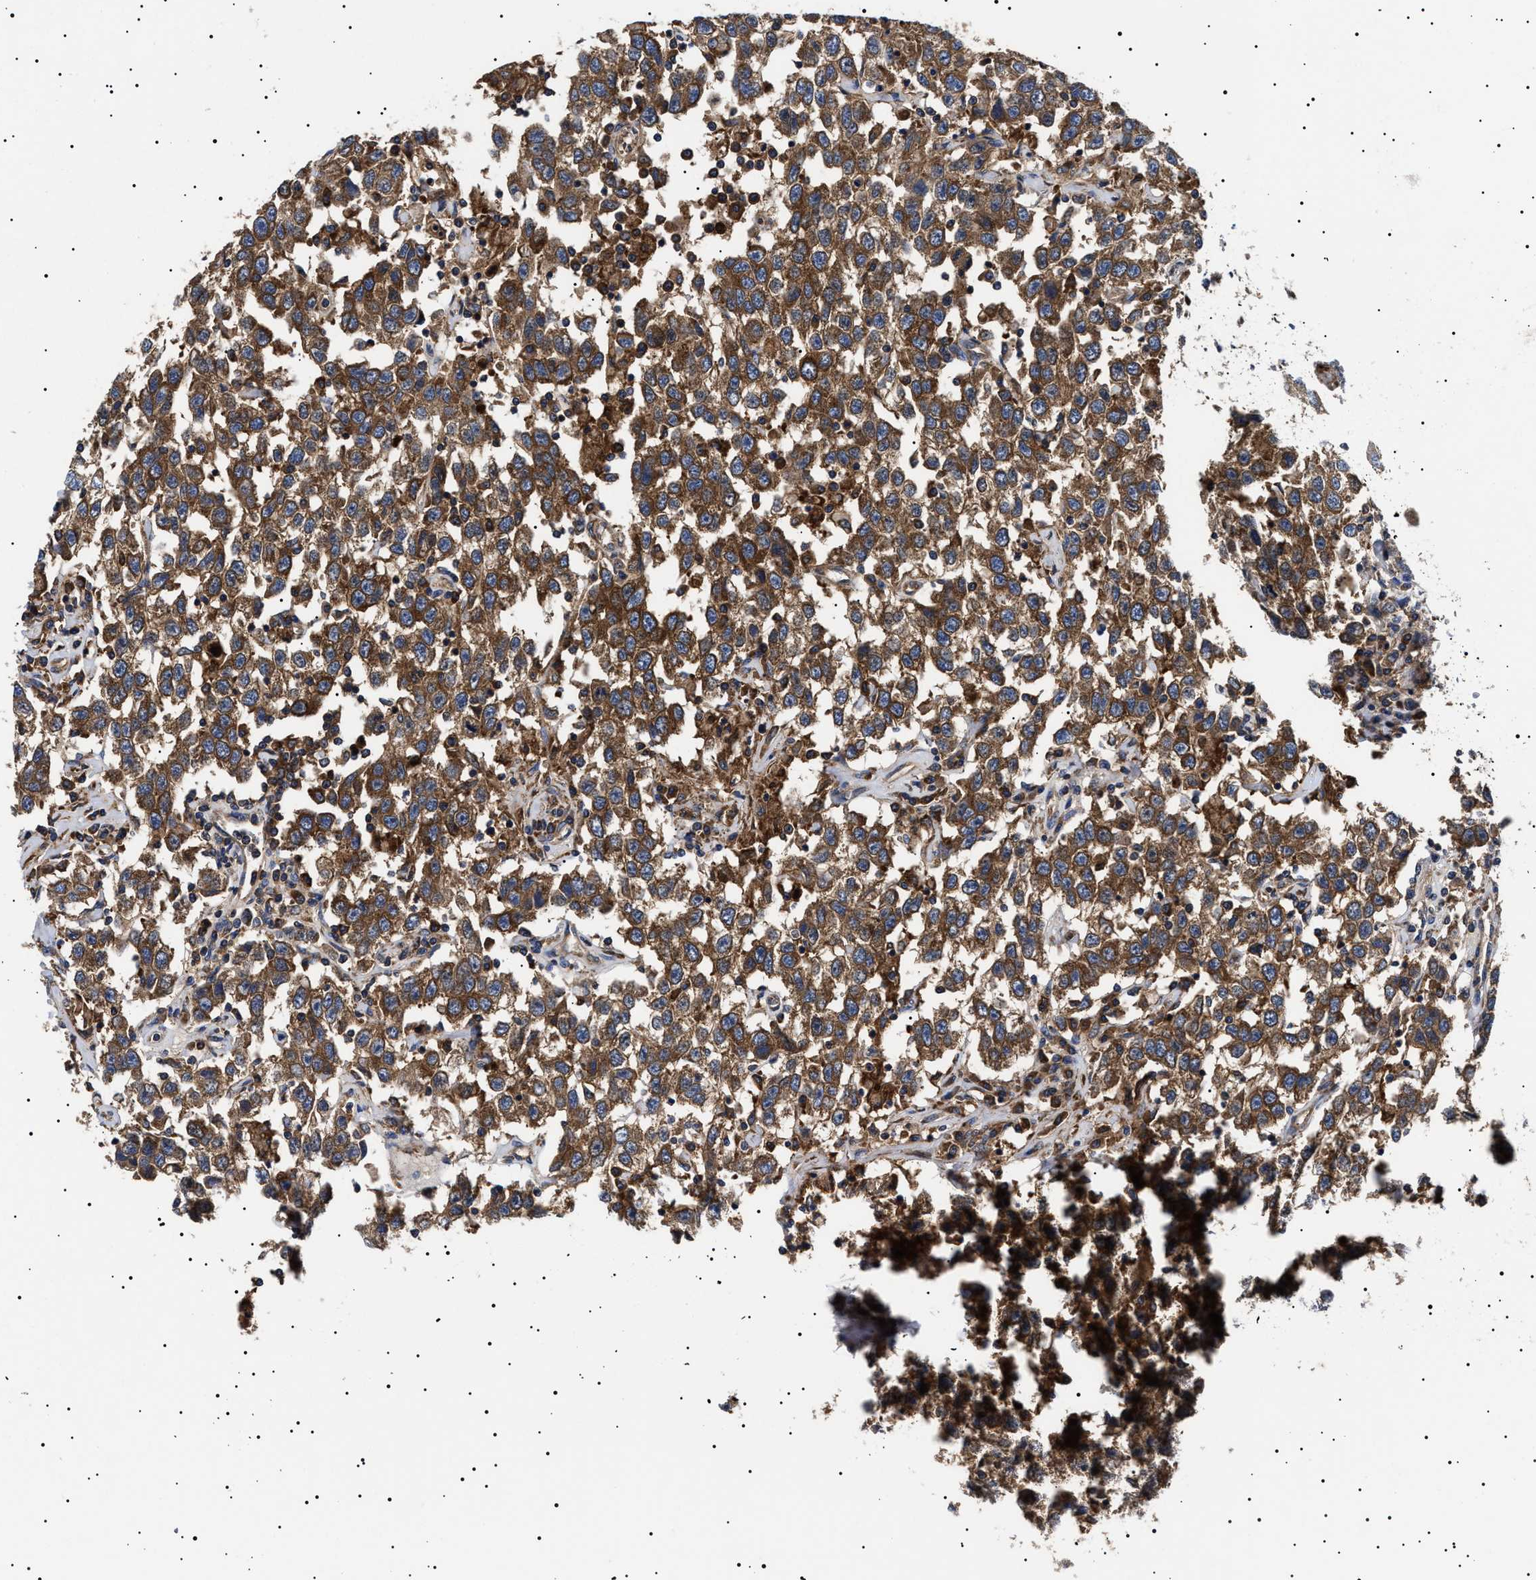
{"staining": {"intensity": "moderate", "quantity": ">75%", "location": "cytoplasmic/membranous"}, "tissue": "testis cancer", "cell_type": "Tumor cells", "image_type": "cancer", "snomed": [{"axis": "morphology", "description": "Seminoma, NOS"}, {"axis": "topography", "description": "Testis"}], "caption": "An image of testis cancer (seminoma) stained for a protein displays moderate cytoplasmic/membranous brown staining in tumor cells. (DAB (3,3'-diaminobenzidine) IHC with brightfield microscopy, high magnification).", "gene": "TPP2", "patient": {"sex": "male", "age": 41}}